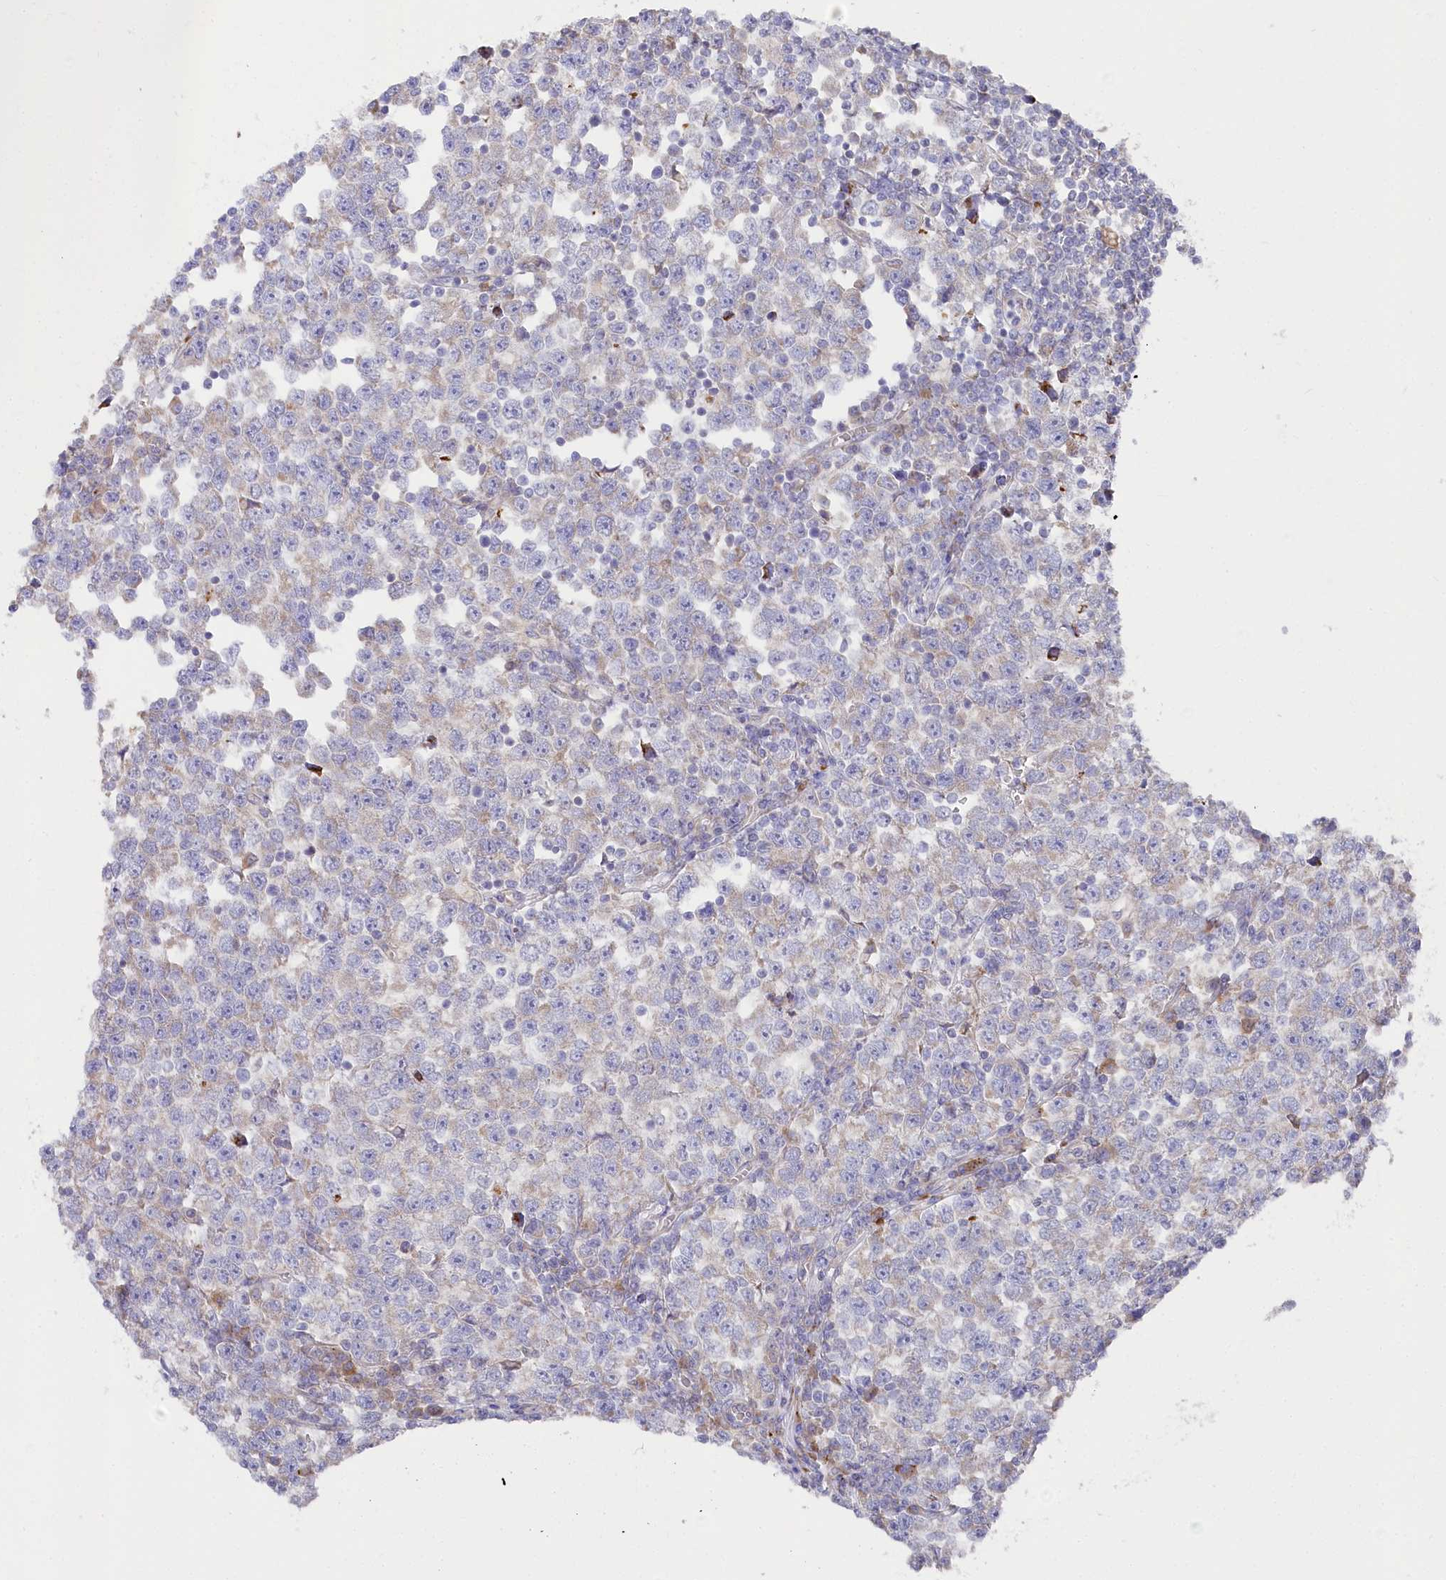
{"staining": {"intensity": "negative", "quantity": "none", "location": "none"}, "tissue": "testis cancer", "cell_type": "Tumor cells", "image_type": "cancer", "snomed": [{"axis": "morphology", "description": "Normal tissue, NOS"}, {"axis": "morphology", "description": "Seminoma, NOS"}, {"axis": "topography", "description": "Testis"}], "caption": "Seminoma (testis) was stained to show a protein in brown. There is no significant staining in tumor cells. (DAB immunohistochemistry (IHC) visualized using brightfield microscopy, high magnification).", "gene": "POGLUT1", "patient": {"sex": "male", "age": 43}}